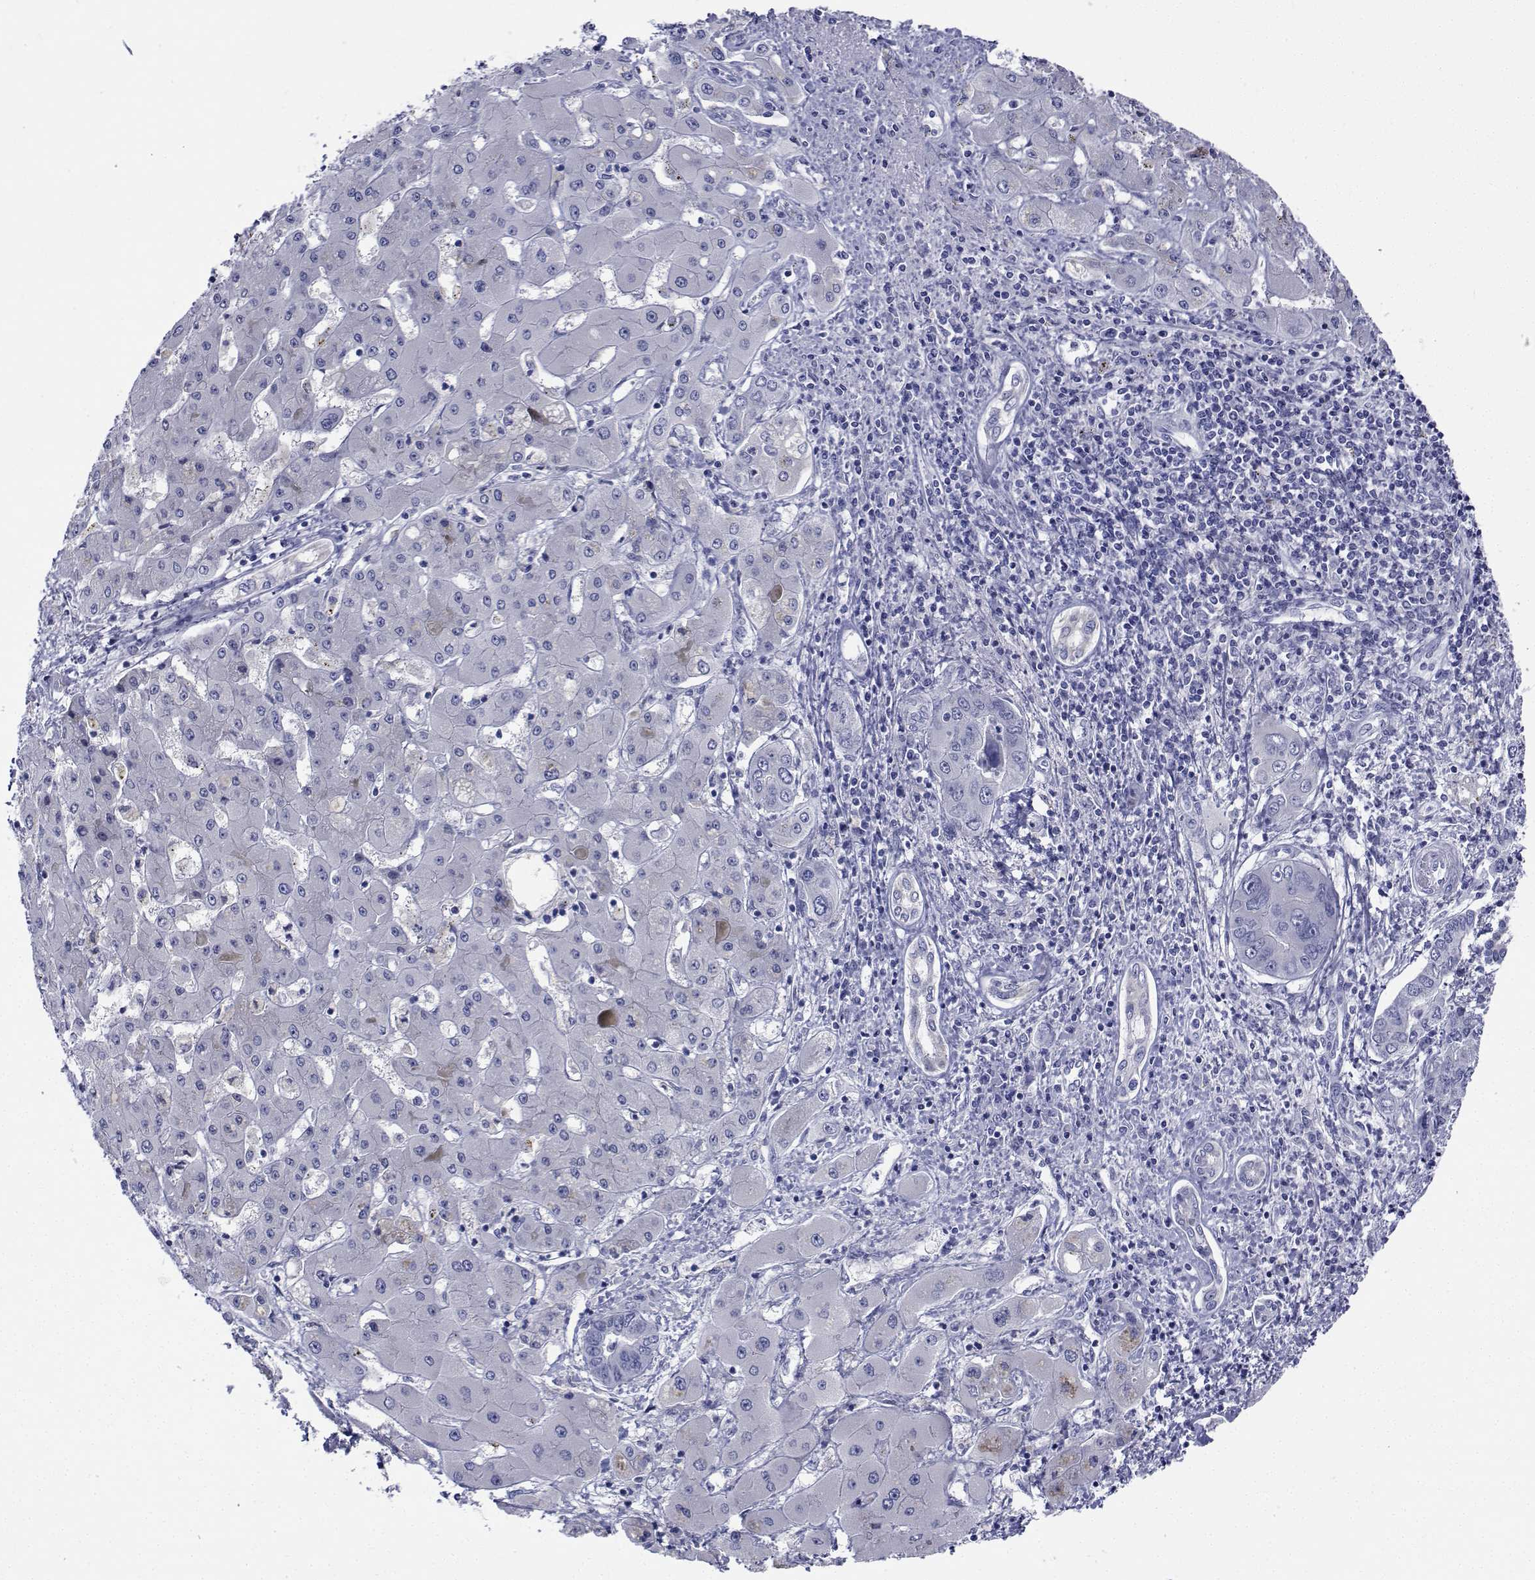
{"staining": {"intensity": "negative", "quantity": "none", "location": "none"}, "tissue": "liver cancer", "cell_type": "Tumor cells", "image_type": "cancer", "snomed": [{"axis": "morphology", "description": "Cholangiocarcinoma"}, {"axis": "topography", "description": "Liver"}], "caption": "Tumor cells show no significant staining in liver cholangiocarcinoma.", "gene": "CDHR3", "patient": {"sex": "male", "age": 67}}